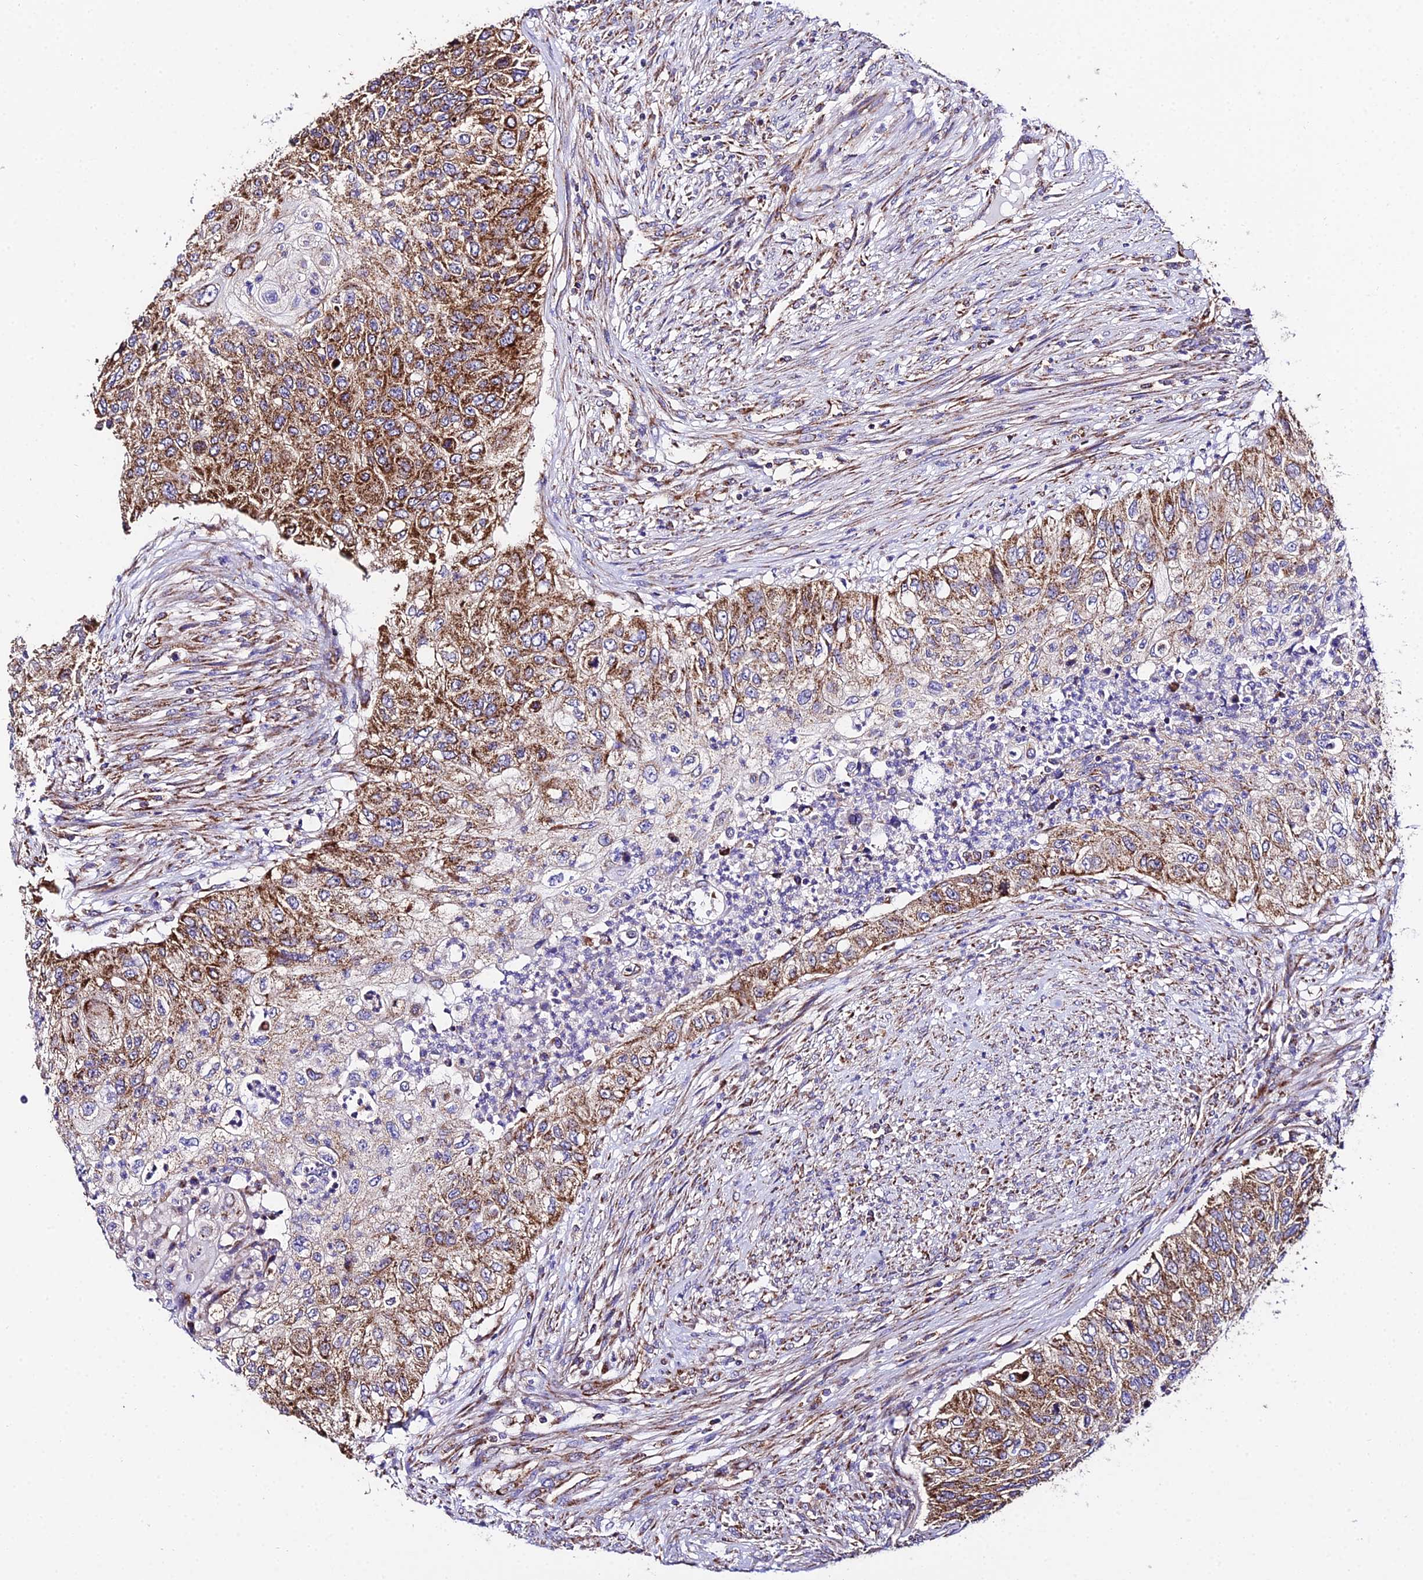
{"staining": {"intensity": "moderate", "quantity": ">75%", "location": "cytoplasmic/membranous"}, "tissue": "urothelial cancer", "cell_type": "Tumor cells", "image_type": "cancer", "snomed": [{"axis": "morphology", "description": "Urothelial carcinoma, High grade"}, {"axis": "topography", "description": "Urinary bladder"}], "caption": "About >75% of tumor cells in urothelial carcinoma (high-grade) show moderate cytoplasmic/membranous protein staining as visualized by brown immunohistochemical staining.", "gene": "OCIAD1", "patient": {"sex": "female", "age": 60}}